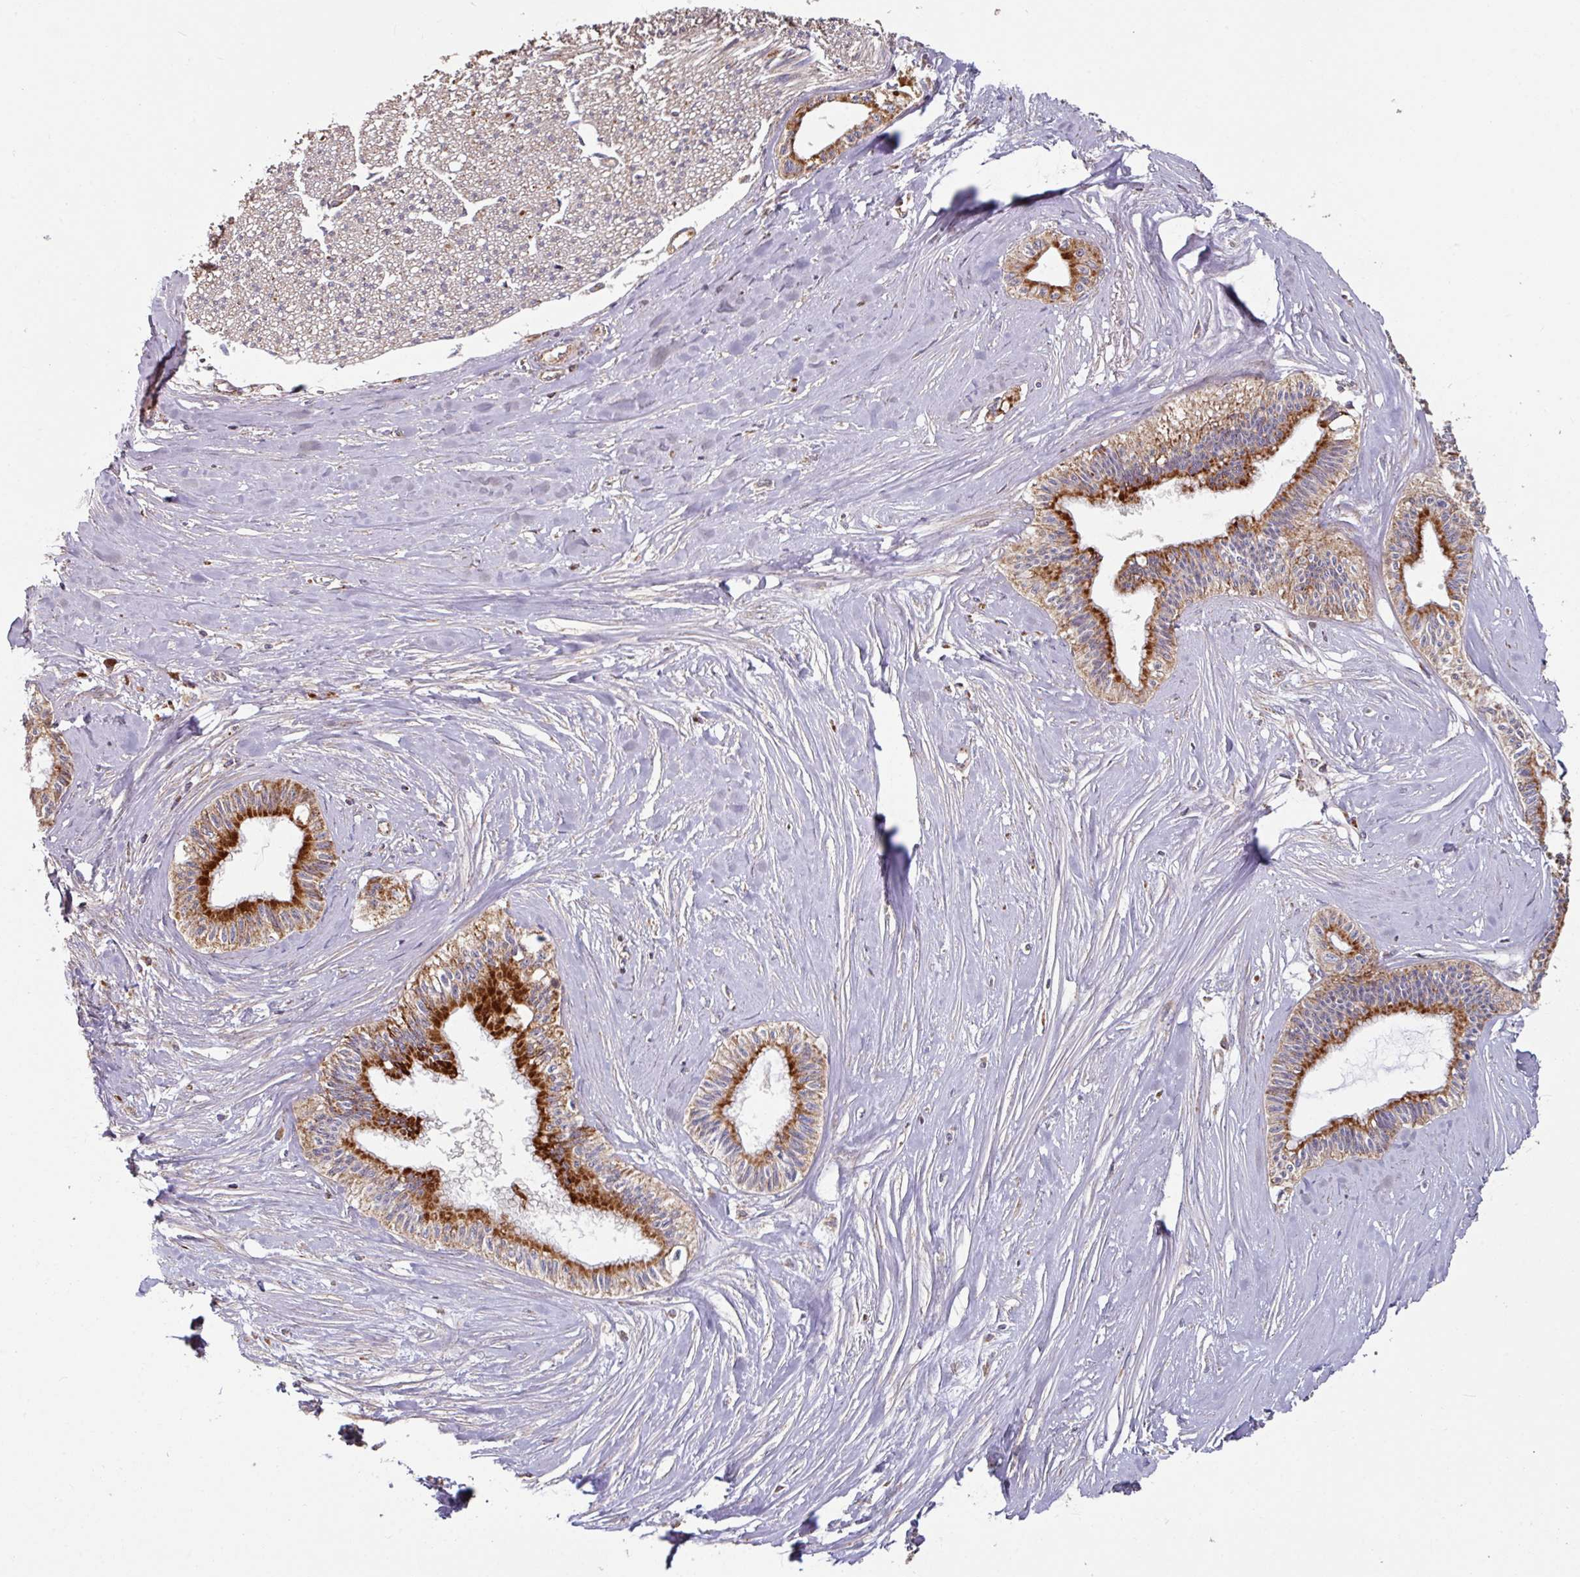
{"staining": {"intensity": "strong", "quantity": ">75%", "location": "cytoplasmic/membranous"}, "tissue": "pancreatic cancer", "cell_type": "Tumor cells", "image_type": "cancer", "snomed": [{"axis": "morphology", "description": "Adenocarcinoma, NOS"}, {"axis": "topography", "description": "Pancreas"}], "caption": "A photomicrograph of human pancreatic cancer (adenocarcinoma) stained for a protein reveals strong cytoplasmic/membranous brown staining in tumor cells.", "gene": "OR2D3", "patient": {"sex": "male", "age": 71}}